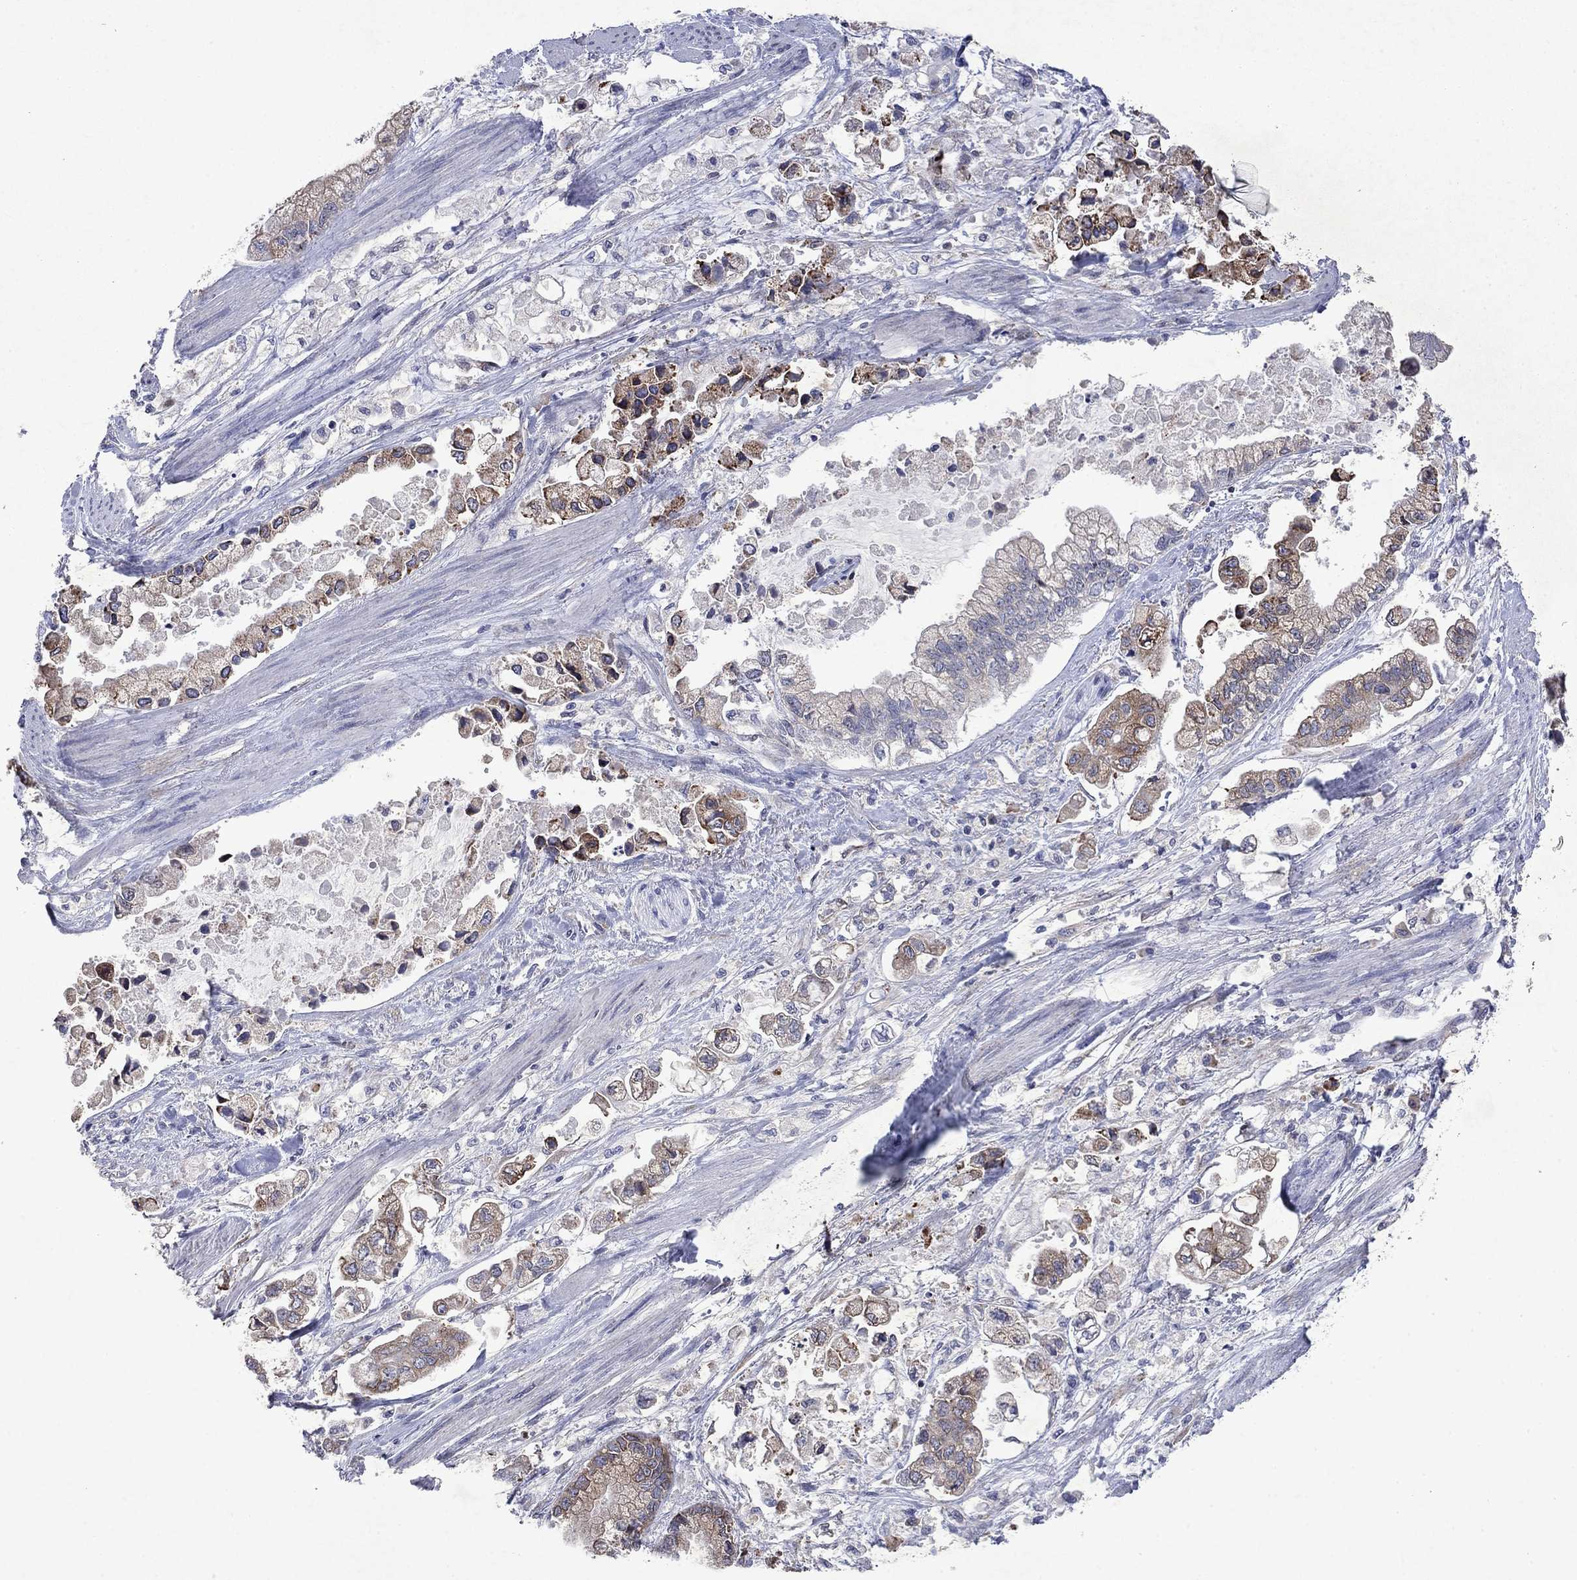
{"staining": {"intensity": "moderate", "quantity": "25%-75%", "location": "cytoplasmic/membranous"}, "tissue": "stomach cancer", "cell_type": "Tumor cells", "image_type": "cancer", "snomed": [{"axis": "morphology", "description": "Normal tissue, NOS"}, {"axis": "morphology", "description": "Adenocarcinoma, NOS"}, {"axis": "topography", "description": "Stomach"}], "caption": "A high-resolution photomicrograph shows immunohistochemistry (IHC) staining of stomach cancer (adenocarcinoma), which displays moderate cytoplasmic/membranous positivity in approximately 25%-75% of tumor cells.", "gene": "TMEM97", "patient": {"sex": "male", "age": 62}}